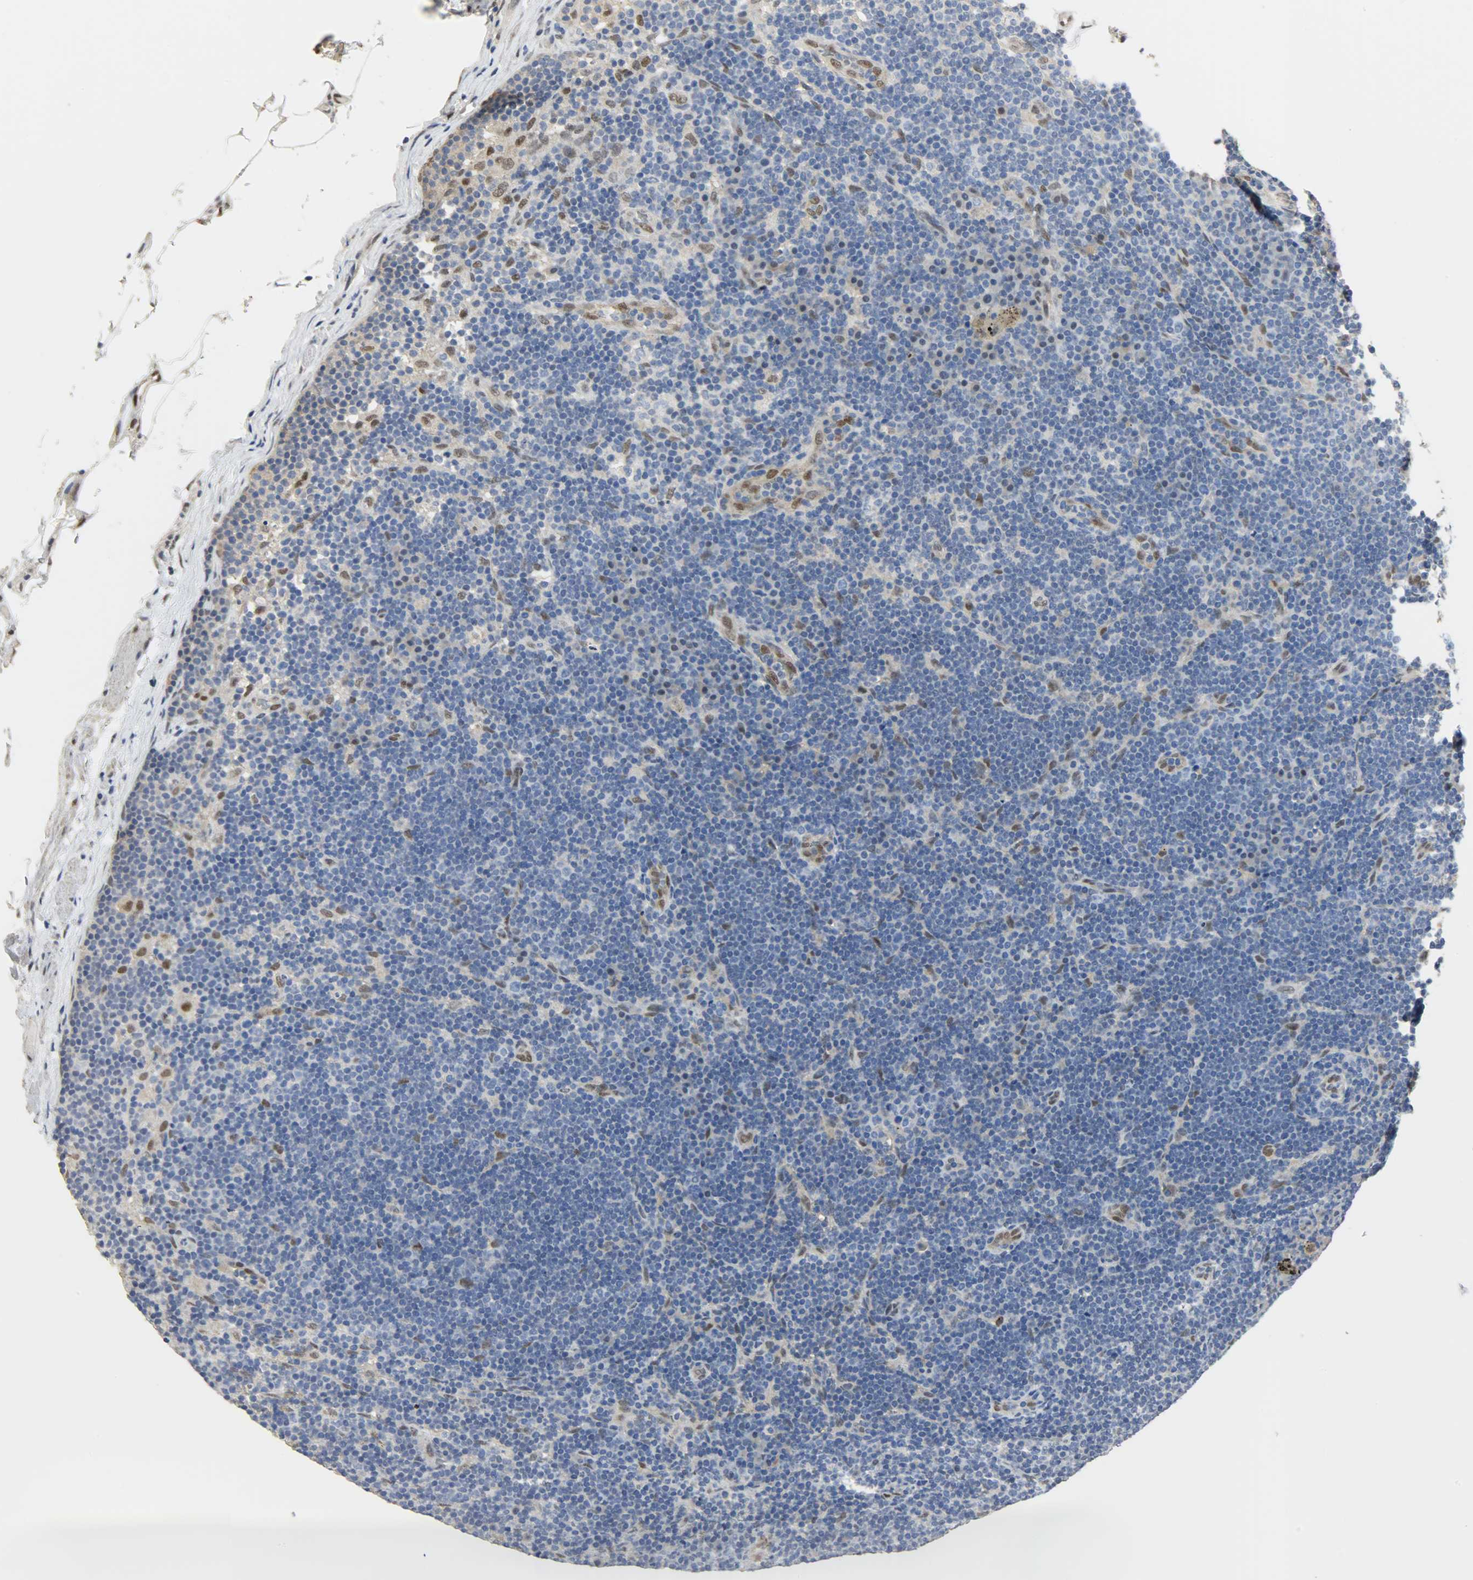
{"staining": {"intensity": "moderate", "quantity": "<25%", "location": "nuclear"}, "tissue": "lymph node", "cell_type": "Non-germinal center cells", "image_type": "normal", "snomed": [{"axis": "morphology", "description": "Normal tissue, NOS"}, {"axis": "morphology", "description": "Squamous cell carcinoma, metastatic, NOS"}, {"axis": "topography", "description": "Lymph node"}], "caption": "Human lymph node stained with a brown dye demonstrates moderate nuclear positive expression in about <25% of non-germinal center cells.", "gene": "NPEPL1", "patient": {"sex": "female", "age": 53}}